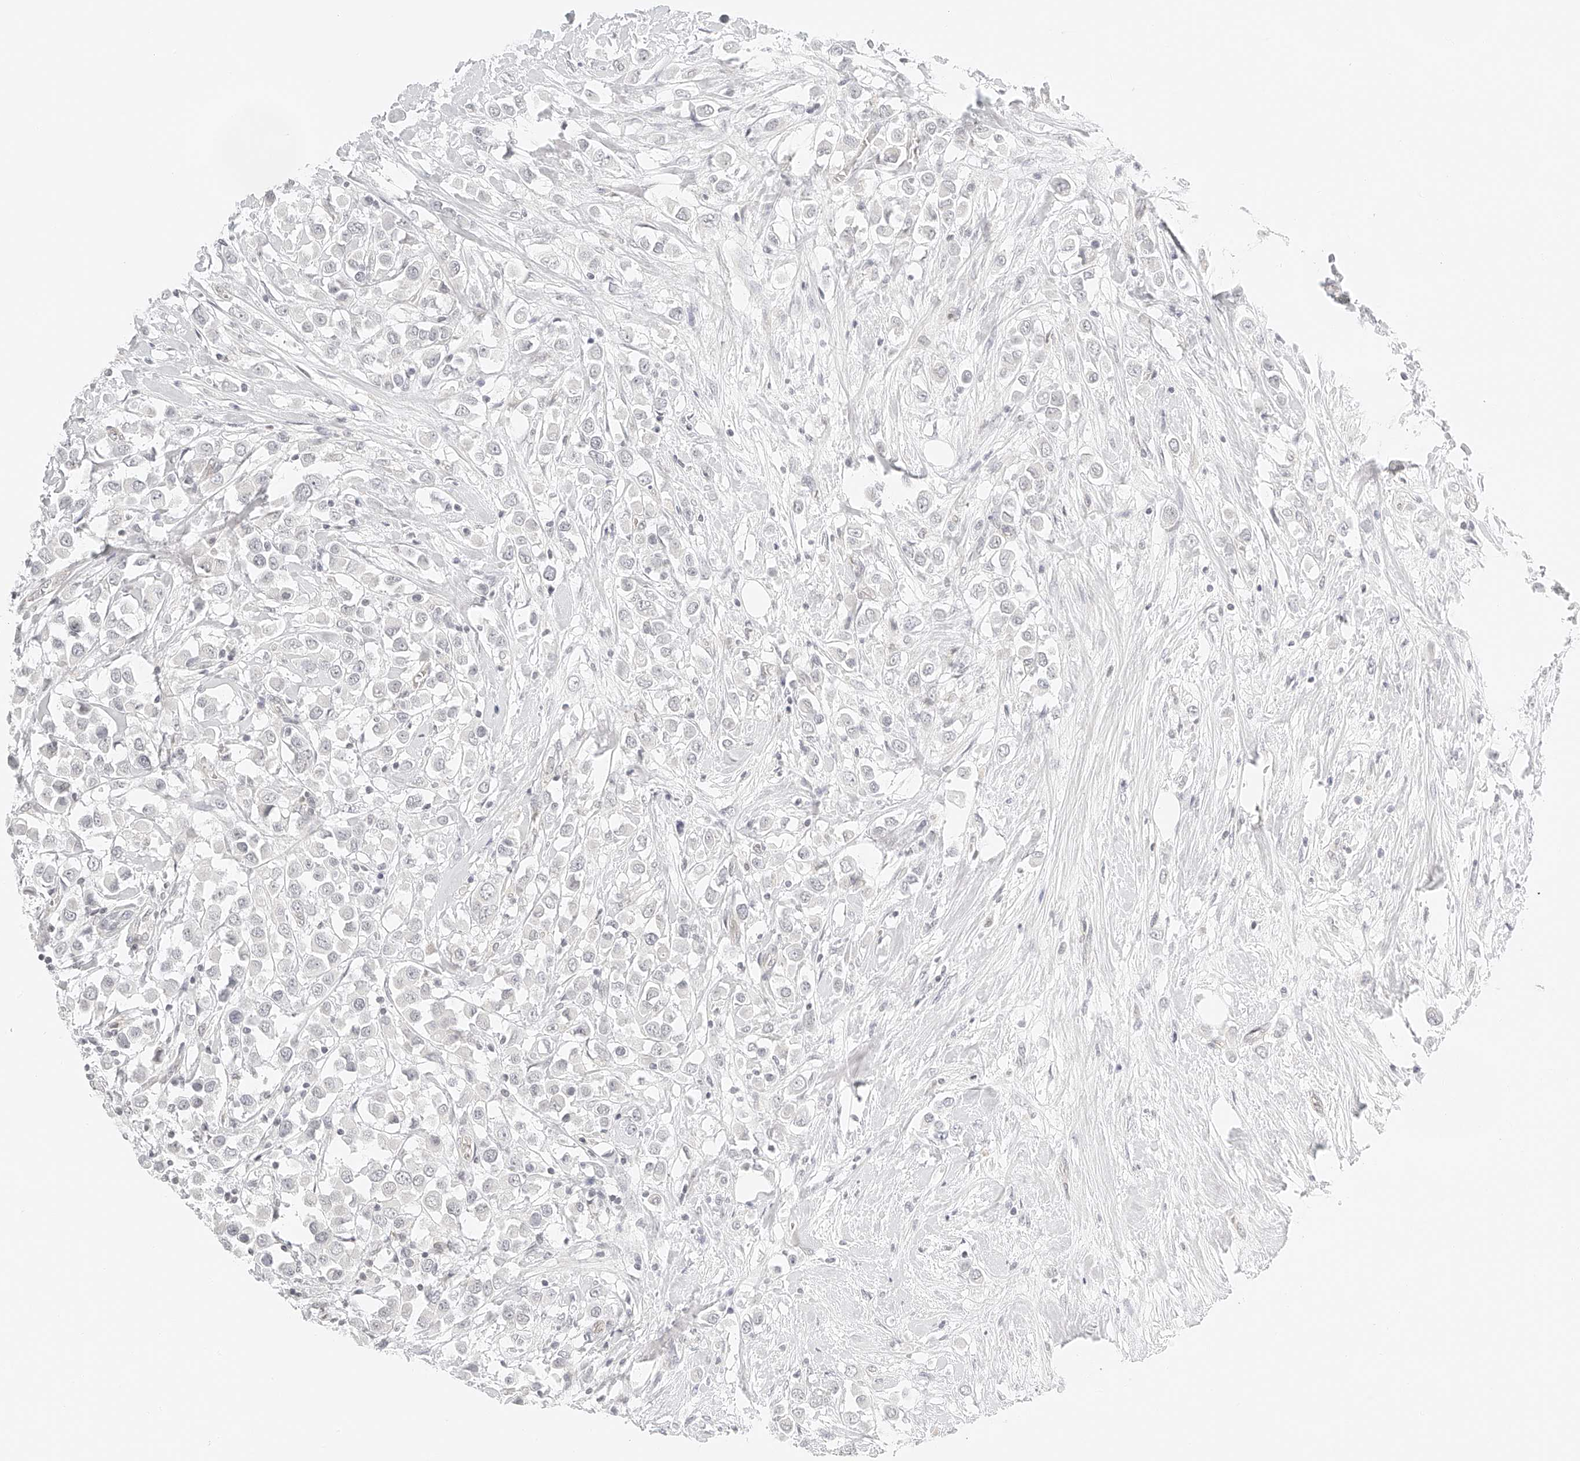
{"staining": {"intensity": "negative", "quantity": "none", "location": "none"}, "tissue": "breast cancer", "cell_type": "Tumor cells", "image_type": "cancer", "snomed": [{"axis": "morphology", "description": "Duct carcinoma"}, {"axis": "topography", "description": "Breast"}], "caption": "This is an IHC photomicrograph of breast invasive ductal carcinoma. There is no staining in tumor cells.", "gene": "ZFP69", "patient": {"sex": "female", "age": 61}}